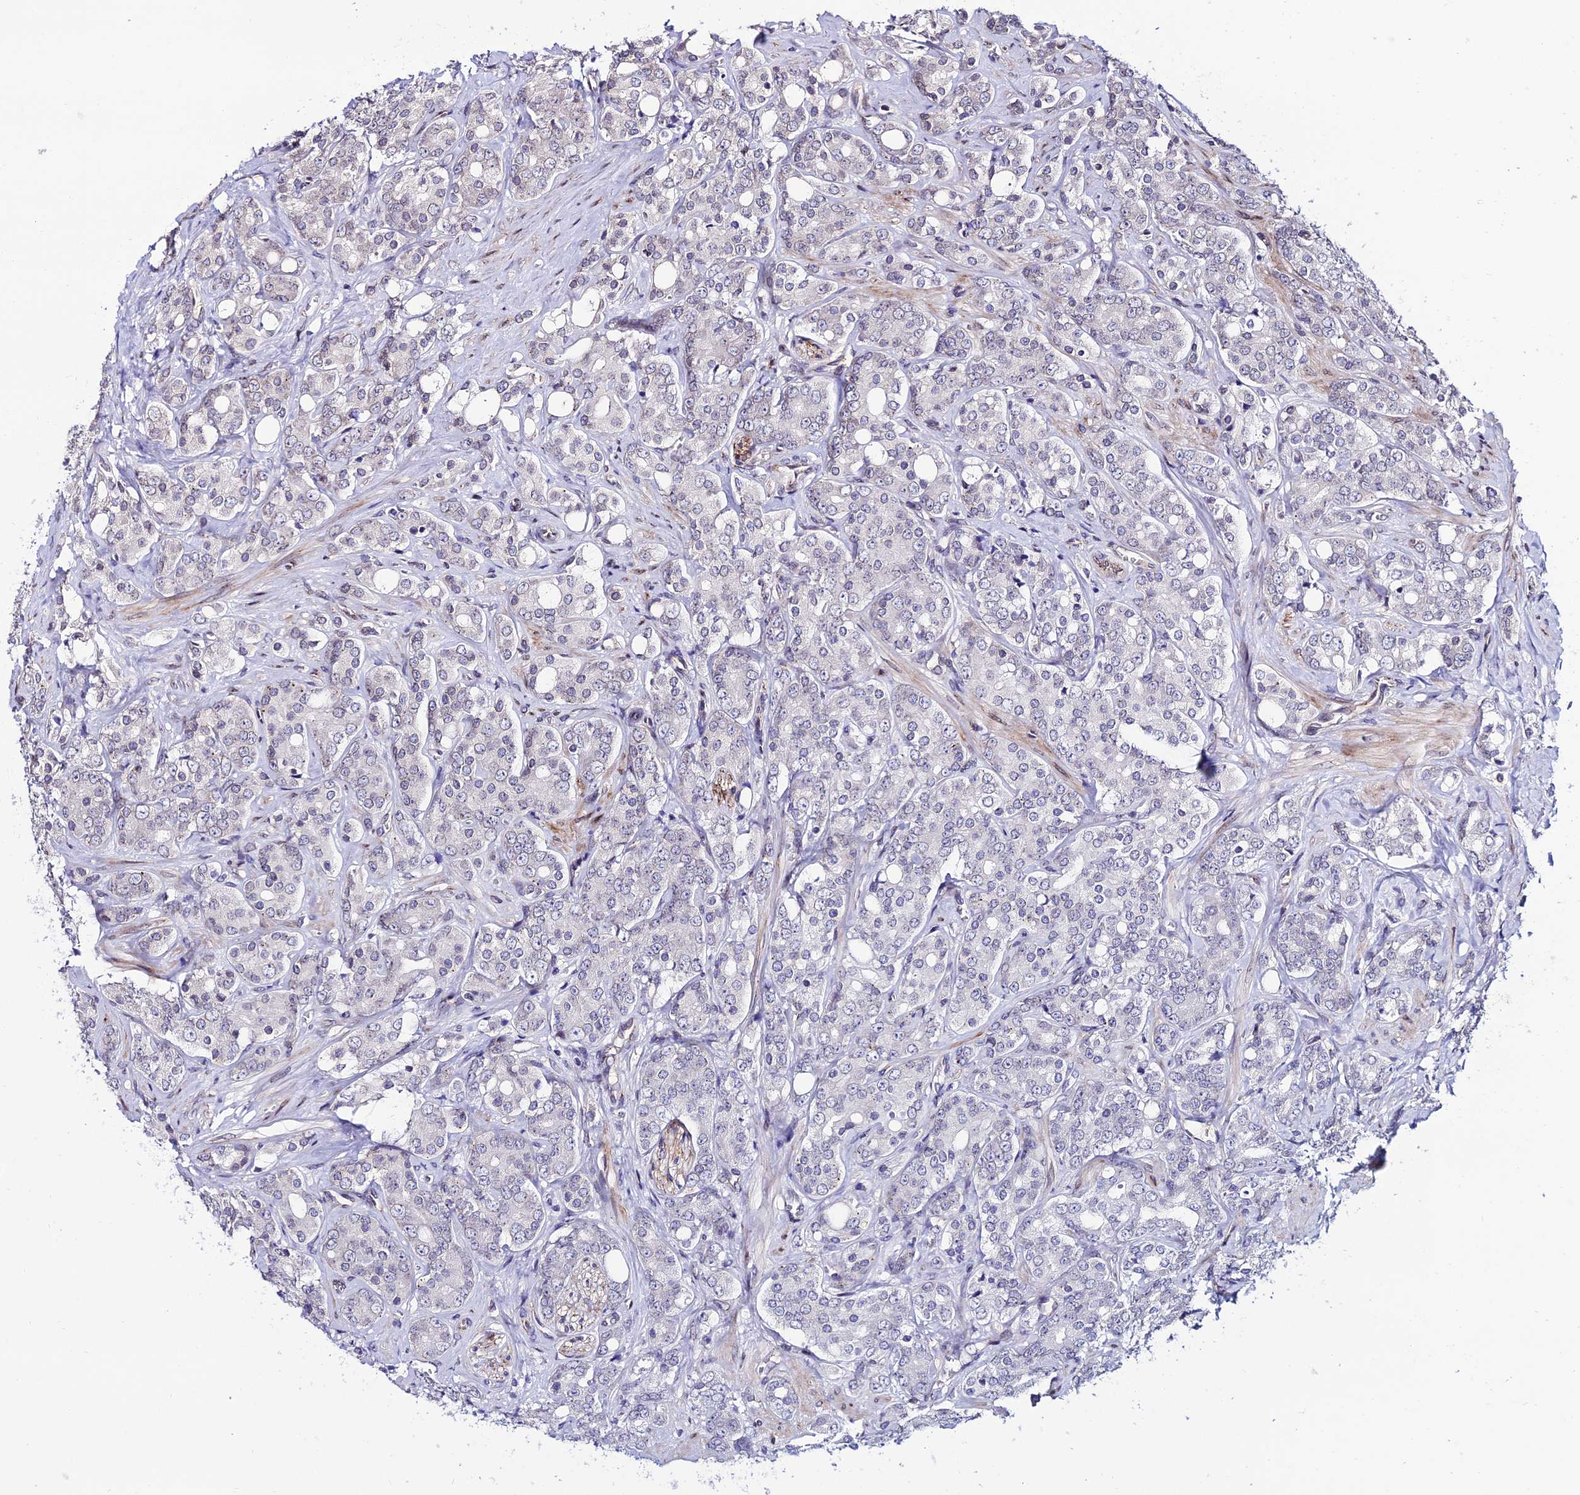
{"staining": {"intensity": "negative", "quantity": "none", "location": "none"}, "tissue": "prostate cancer", "cell_type": "Tumor cells", "image_type": "cancer", "snomed": [{"axis": "morphology", "description": "Adenocarcinoma, High grade"}, {"axis": "topography", "description": "Prostate"}], "caption": "Immunohistochemistry (IHC) photomicrograph of prostate cancer (adenocarcinoma (high-grade)) stained for a protein (brown), which displays no expression in tumor cells.", "gene": "DDX19A", "patient": {"sex": "male", "age": 62}}